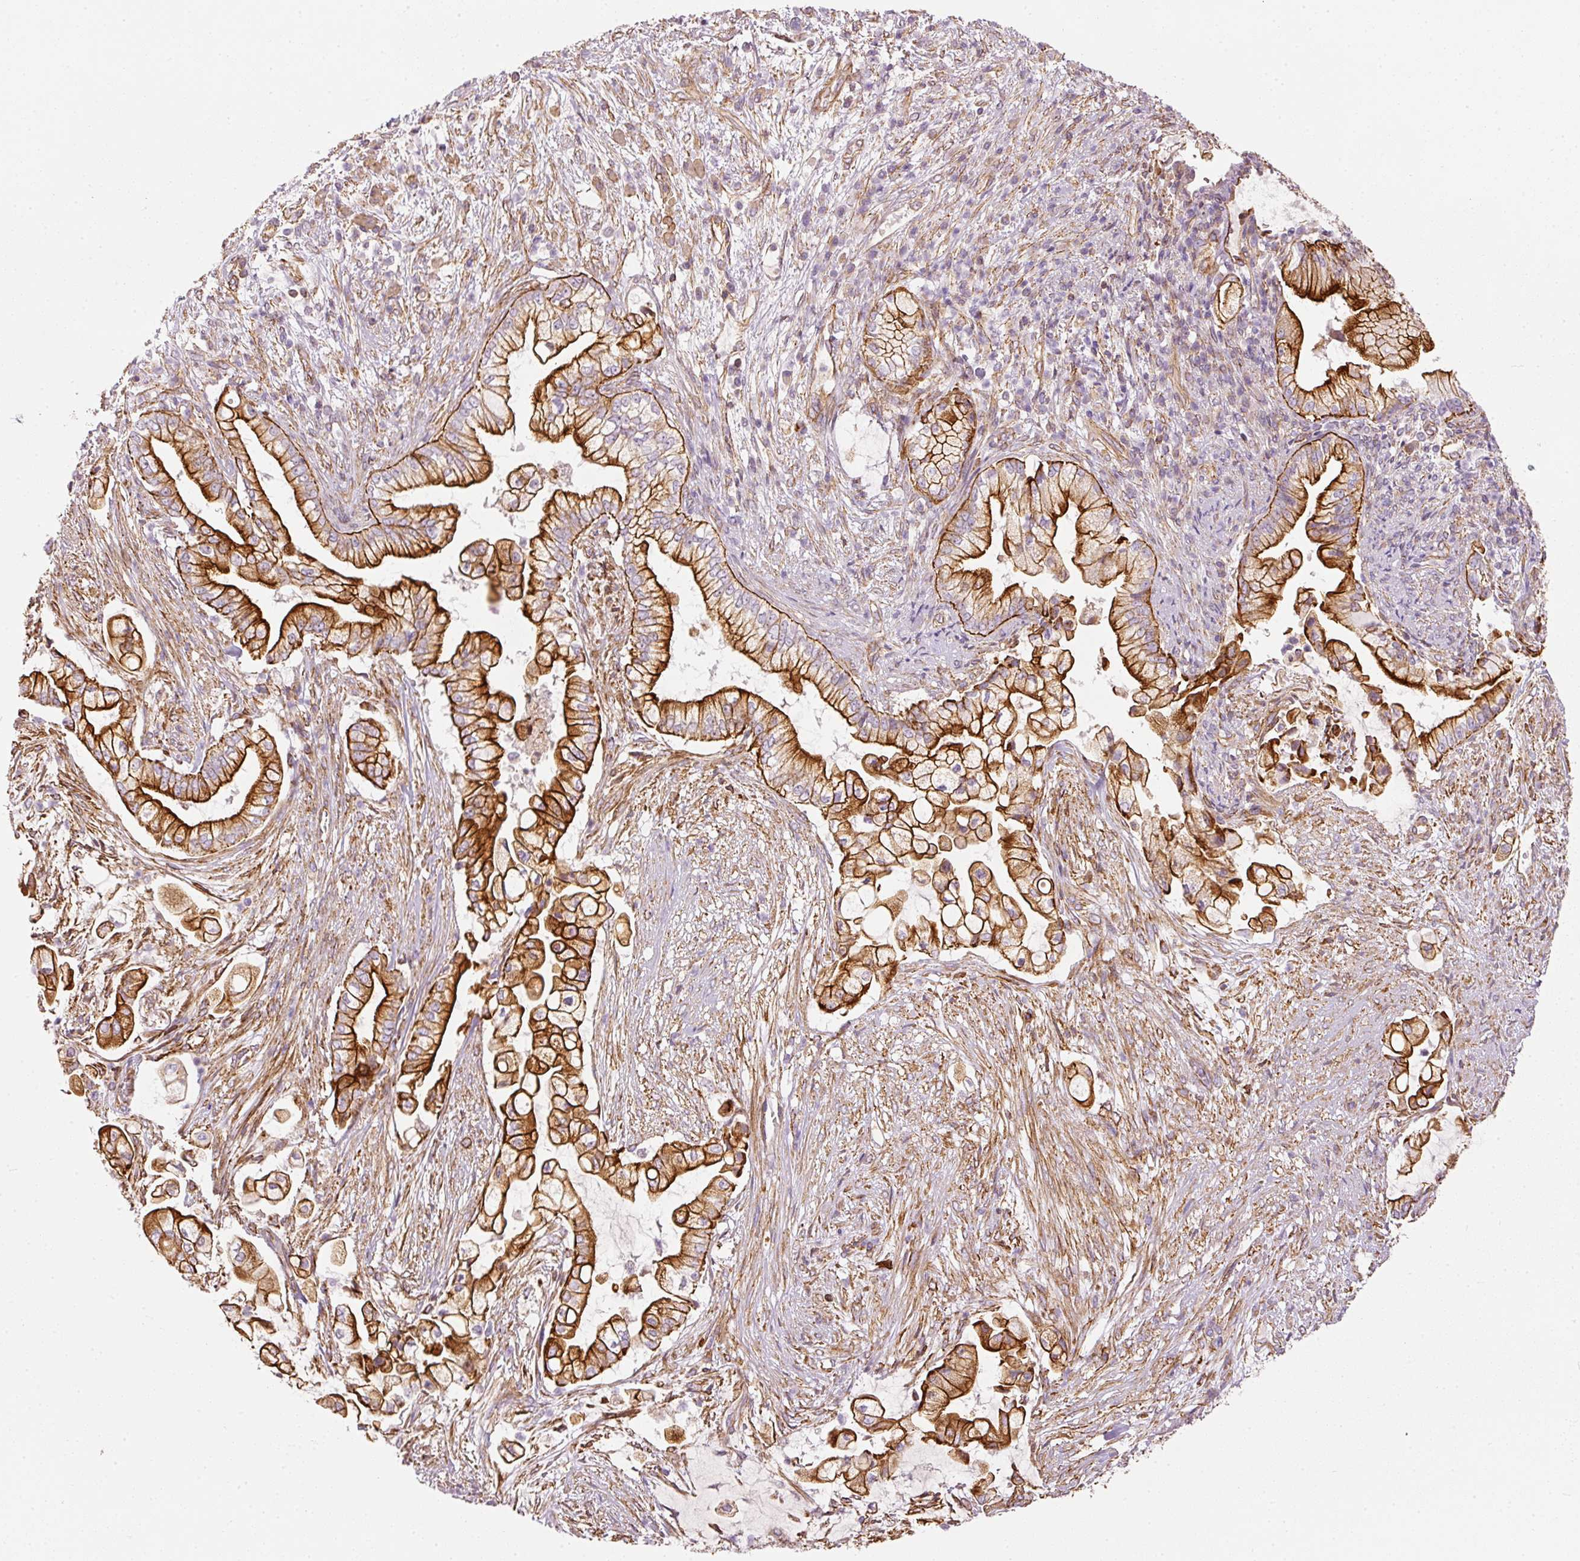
{"staining": {"intensity": "strong", "quantity": "25%-75%", "location": "cytoplasmic/membranous"}, "tissue": "pancreatic cancer", "cell_type": "Tumor cells", "image_type": "cancer", "snomed": [{"axis": "morphology", "description": "Adenocarcinoma, NOS"}, {"axis": "topography", "description": "Pancreas"}], "caption": "Immunohistochemical staining of human pancreatic cancer (adenocarcinoma) displays strong cytoplasmic/membranous protein positivity in about 25%-75% of tumor cells.", "gene": "OSR2", "patient": {"sex": "female", "age": 69}}